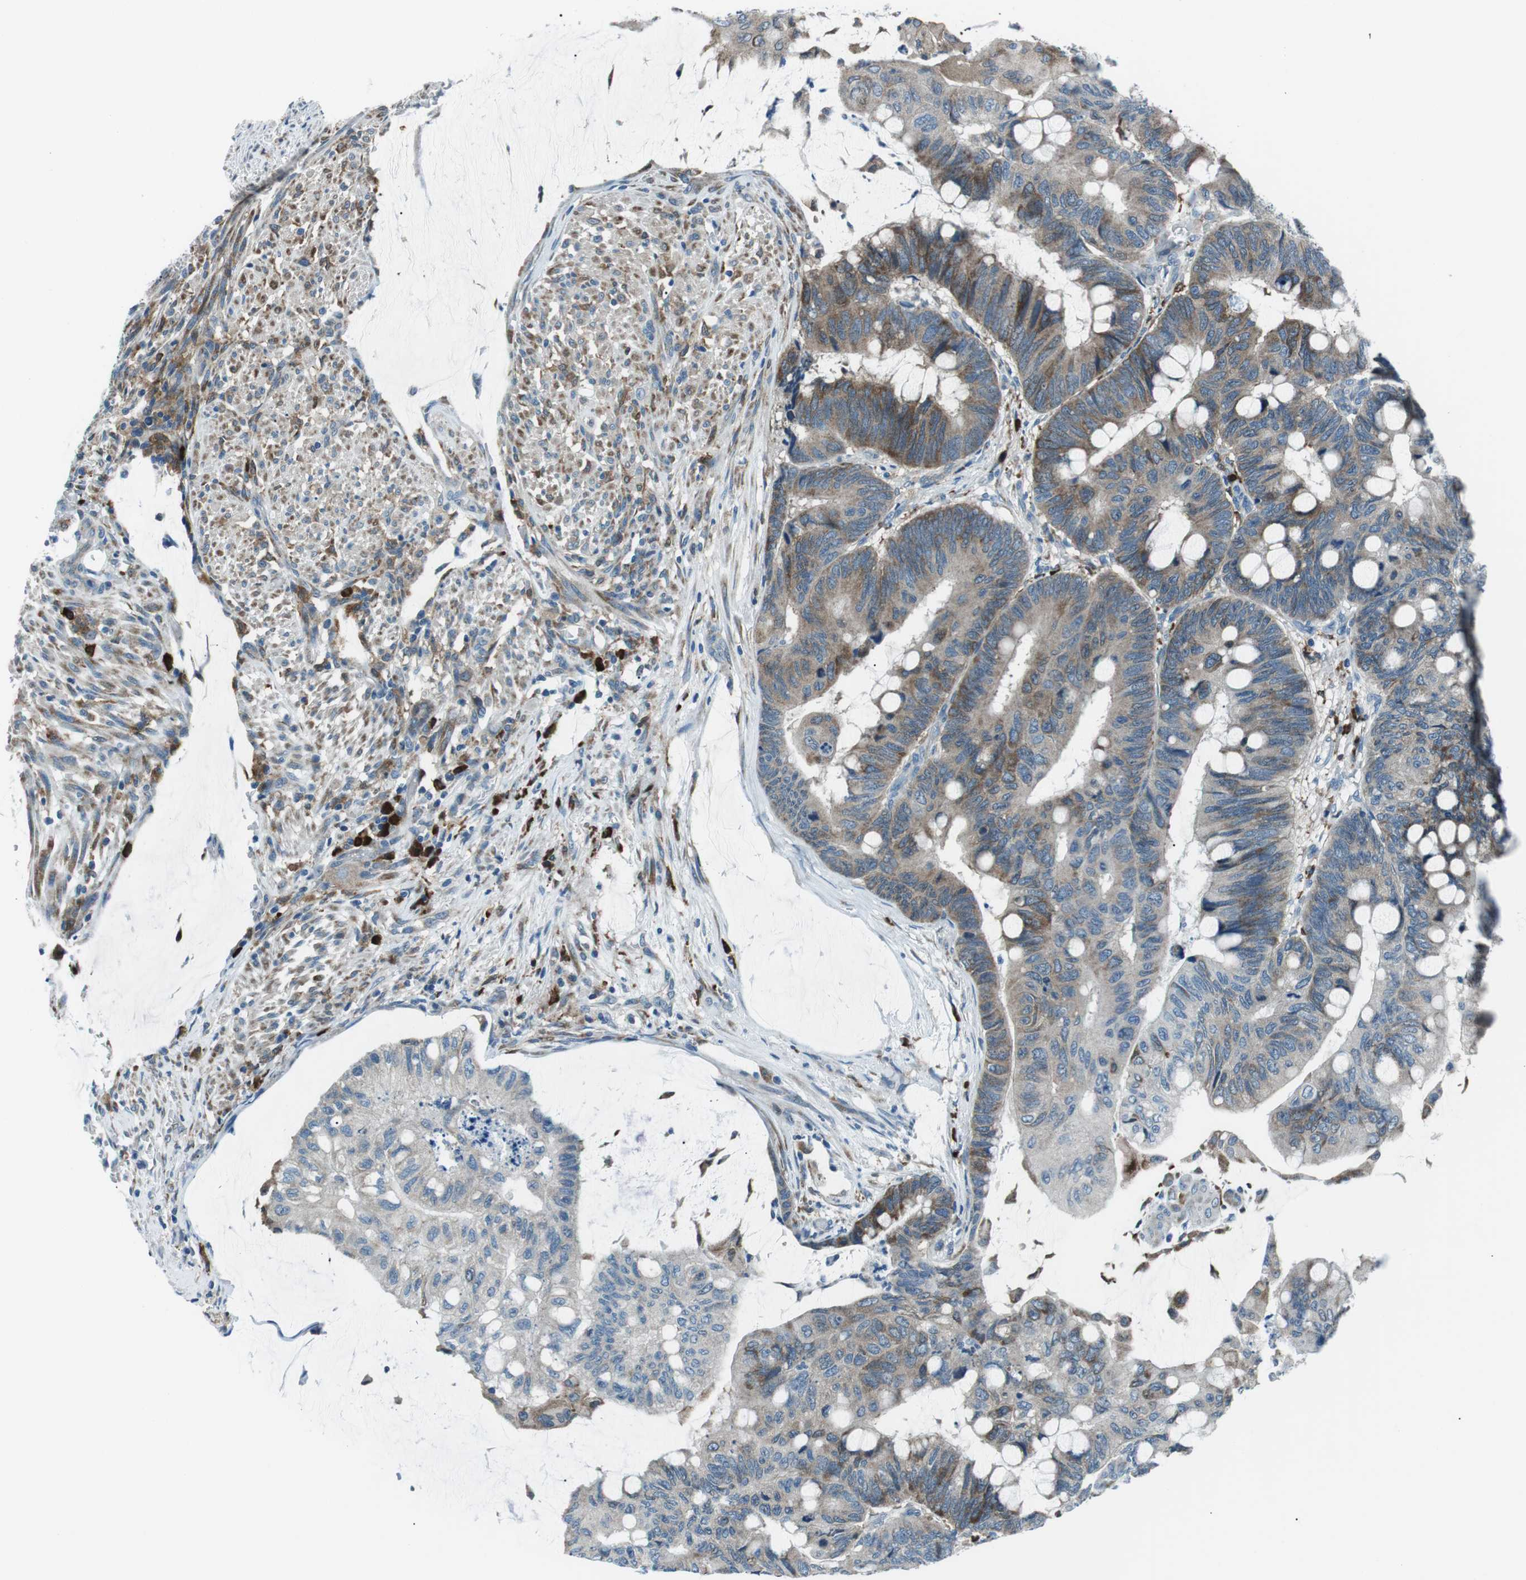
{"staining": {"intensity": "moderate", "quantity": "<25%", "location": "cytoplasmic/membranous"}, "tissue": "colorectal cancer", "cell_type": "Tumor cells", "image_type": "cancer", "snomed": [{"axis": "morphology", "description": "Normal tissue, NOS"}, {"axis": "morphology", "description": "Adenocarcinoma, NOS"}, {"axis": "topography", "description": "Rectum"}], "caption": "Protein analysis of colorectal adenocarcinoma tissue displays moderate cytoplasmic/membranous expression in about <25% of tumor cells.", "gene": "BLNK", "patient": {"sex": "male", "age": 92}}